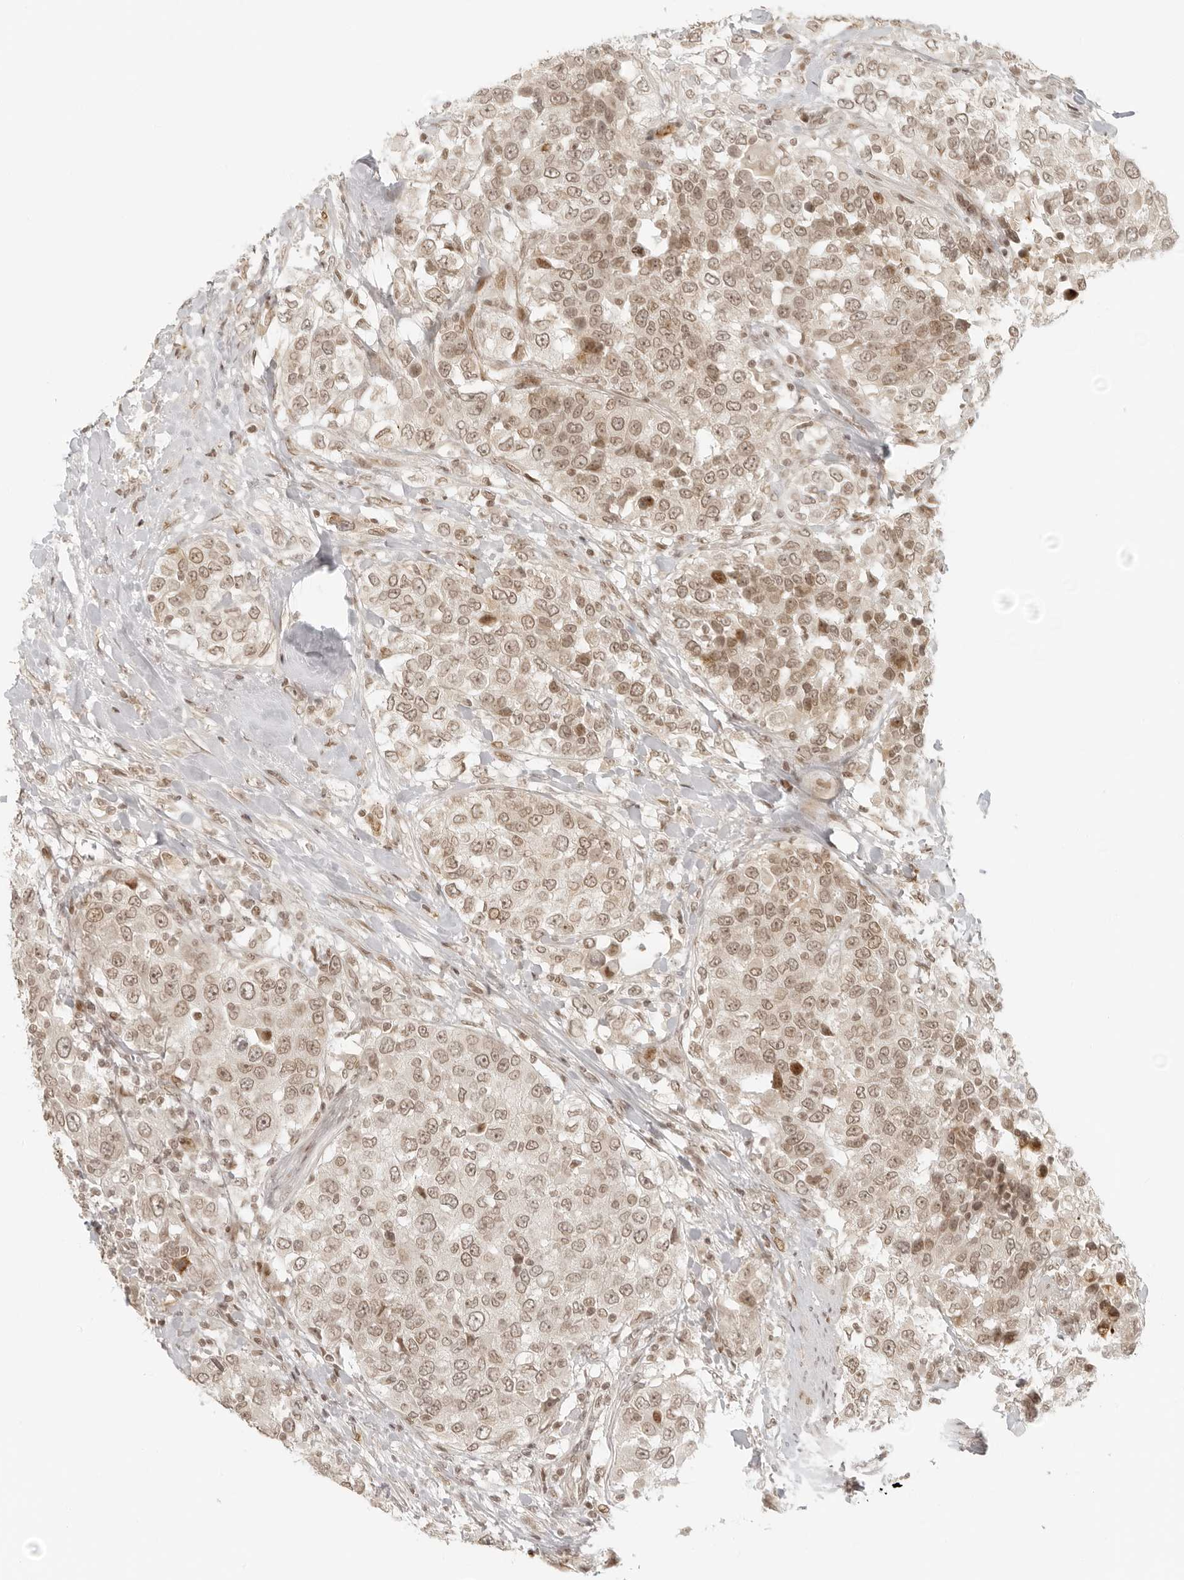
{"staining": {"intensity": "weak", "quantity": ">75%", "location": "nuclear"}, "tissue": "urothelial cancer", "cell_type": "Tumor cells", "image_type": "cancer", "snomed": [{"axis": "morphology", "description": "Urothelial carcinoma, High grade"}, {"axis": "topography", "description": "Urinary bladder"}], "caption": "Urothelial cancer stained with IHC demonstrates weak nuclear positivity in approximately >75% of tumor cells. The staining was performed using DAB (3,3'-diaminobenzidine), with brown indicating positive protein expression. Nuclei are stained blue with hematoxylin.", "gene": "ZNF407", "patient": {"sex": "female", "age": 80}}